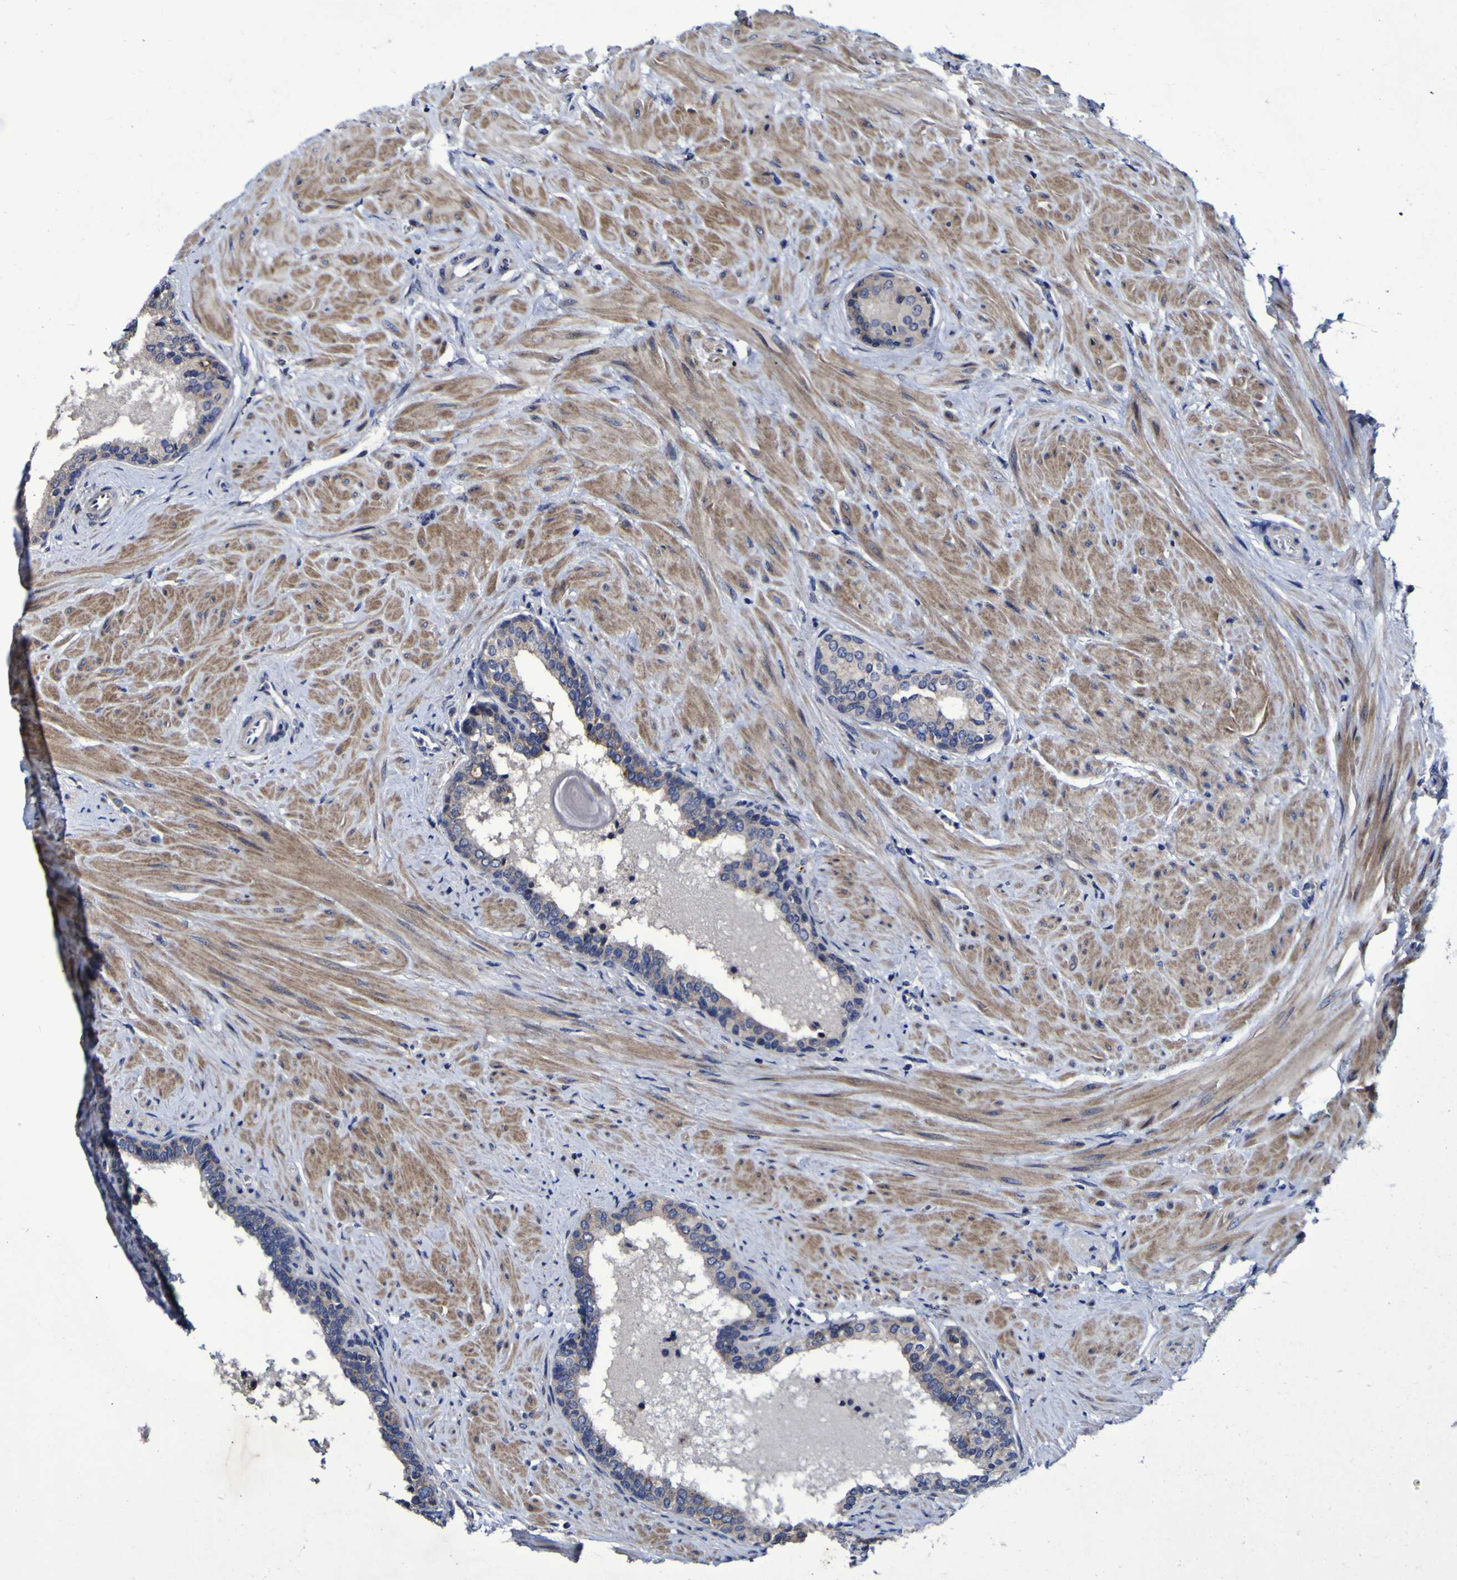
{"staining": {"intensity": "negative", "quantity": "none", "location": "none"}, "tissue": "prostate cancer", "cell_type": "Tumor cells", "image_type": "cancer", "snomed": [{"axis": "morphology", "description": "Adenocarcinoma, Low grade"}, {"axis": "topography", "description": "Prostate"}], "caption": "The micrograph demonstrates no staining of tumor cells in prostate adenocarcinoma (low-grade).", "gene": "P3H1", "patient": {"sex": "male", "age": 60}}